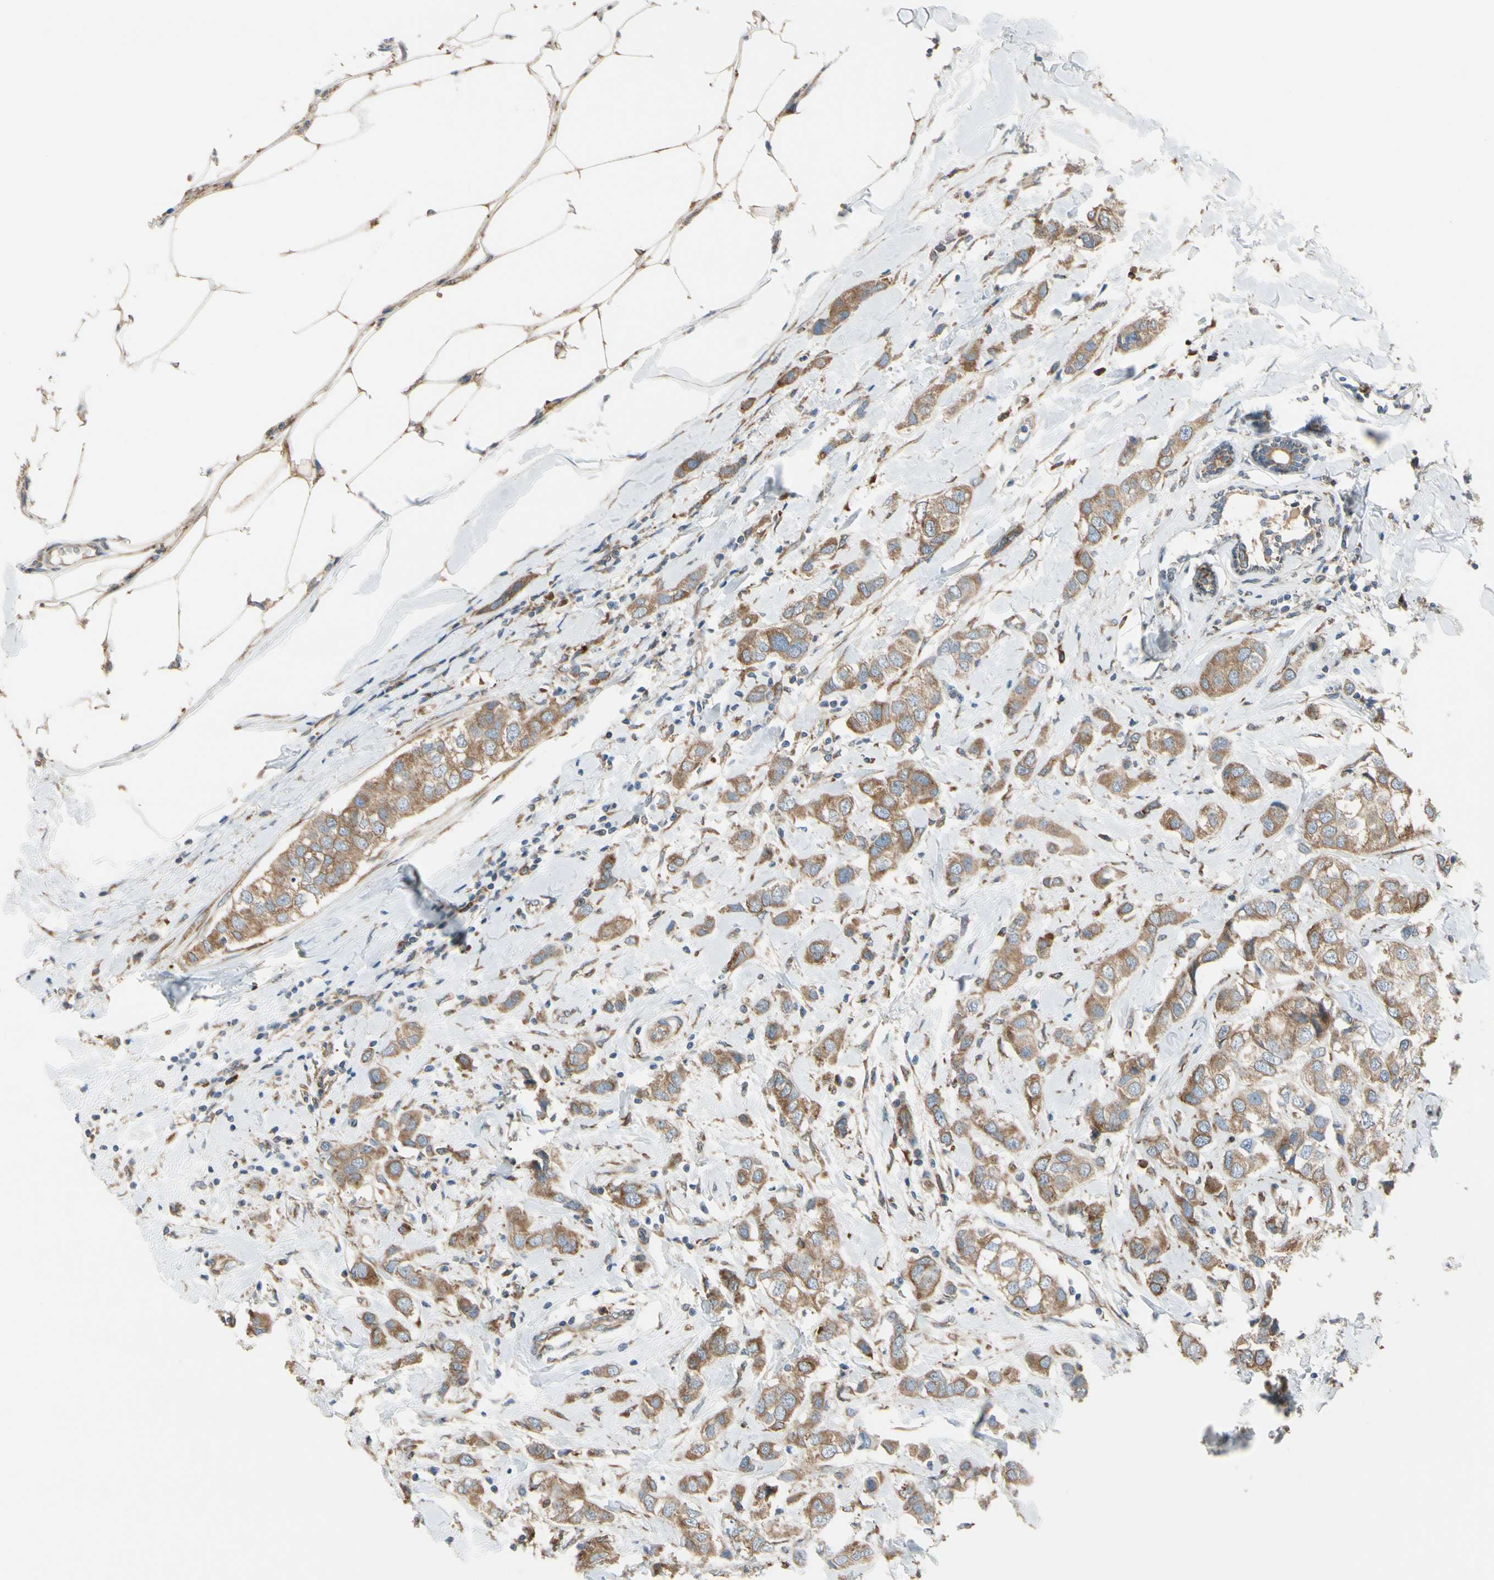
{"staining": {"intensity": "moderate", "quantity": ">75%", "location": "cytoplasmic/membranous"}, "tissue": "breast cancer", "cell_type": "Tumor cells", "image_type": "cancer", "snomed": [{"axis": "morphology", "description": "Duct carcinoma"}, {"axis": "topography", "description": "Breast"}], "caption": "Breast intraductal carcinoma was stained to show a protein in brown. There is medium levels of moderate cytoplasmic/membranous expression in approximately >75% of tumor cells.", "gene": "CLCC1", "patient": {"sex": "female", "age": 50}}